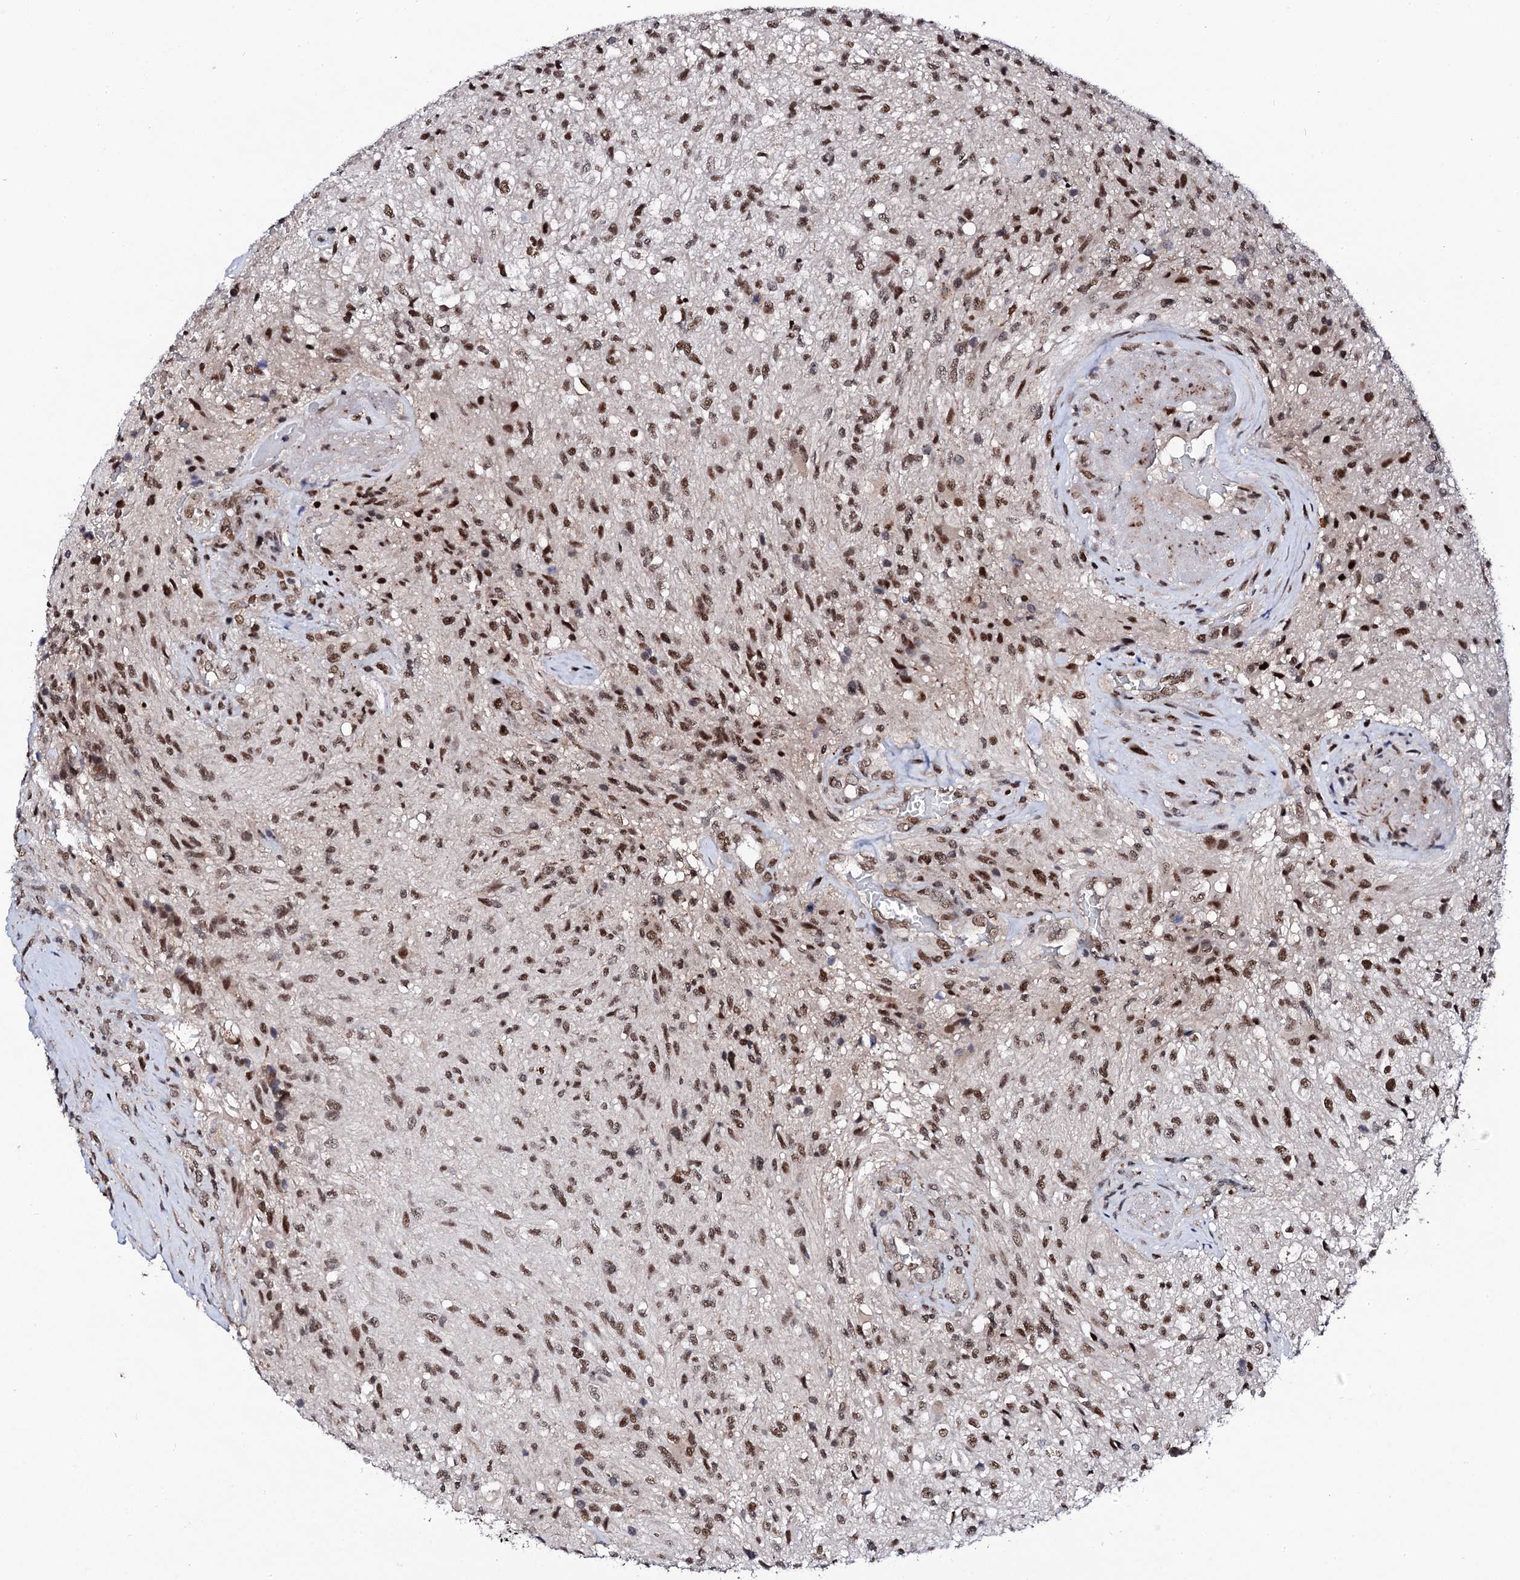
{"staining": {"intensity": "strong", "quantity": ">75%", "location": "nuclear"}, "tissue": "glioma", "cell_type": "Tumor cells", "image_type": "cancer", "snomed": [{"axis": "morphology", "description": "Glioma, malignant, High grade"}, {"axis": "topography", "description": "Brain"}], "caption": "About >75% of tumor cells in malignant glioma (high-grade) demonstrate strong nuclear protein expression as visualized by brown immunohistochemical staining.", "gene": "CSTF3", "patient": {"sex": "male", "age": 56}}